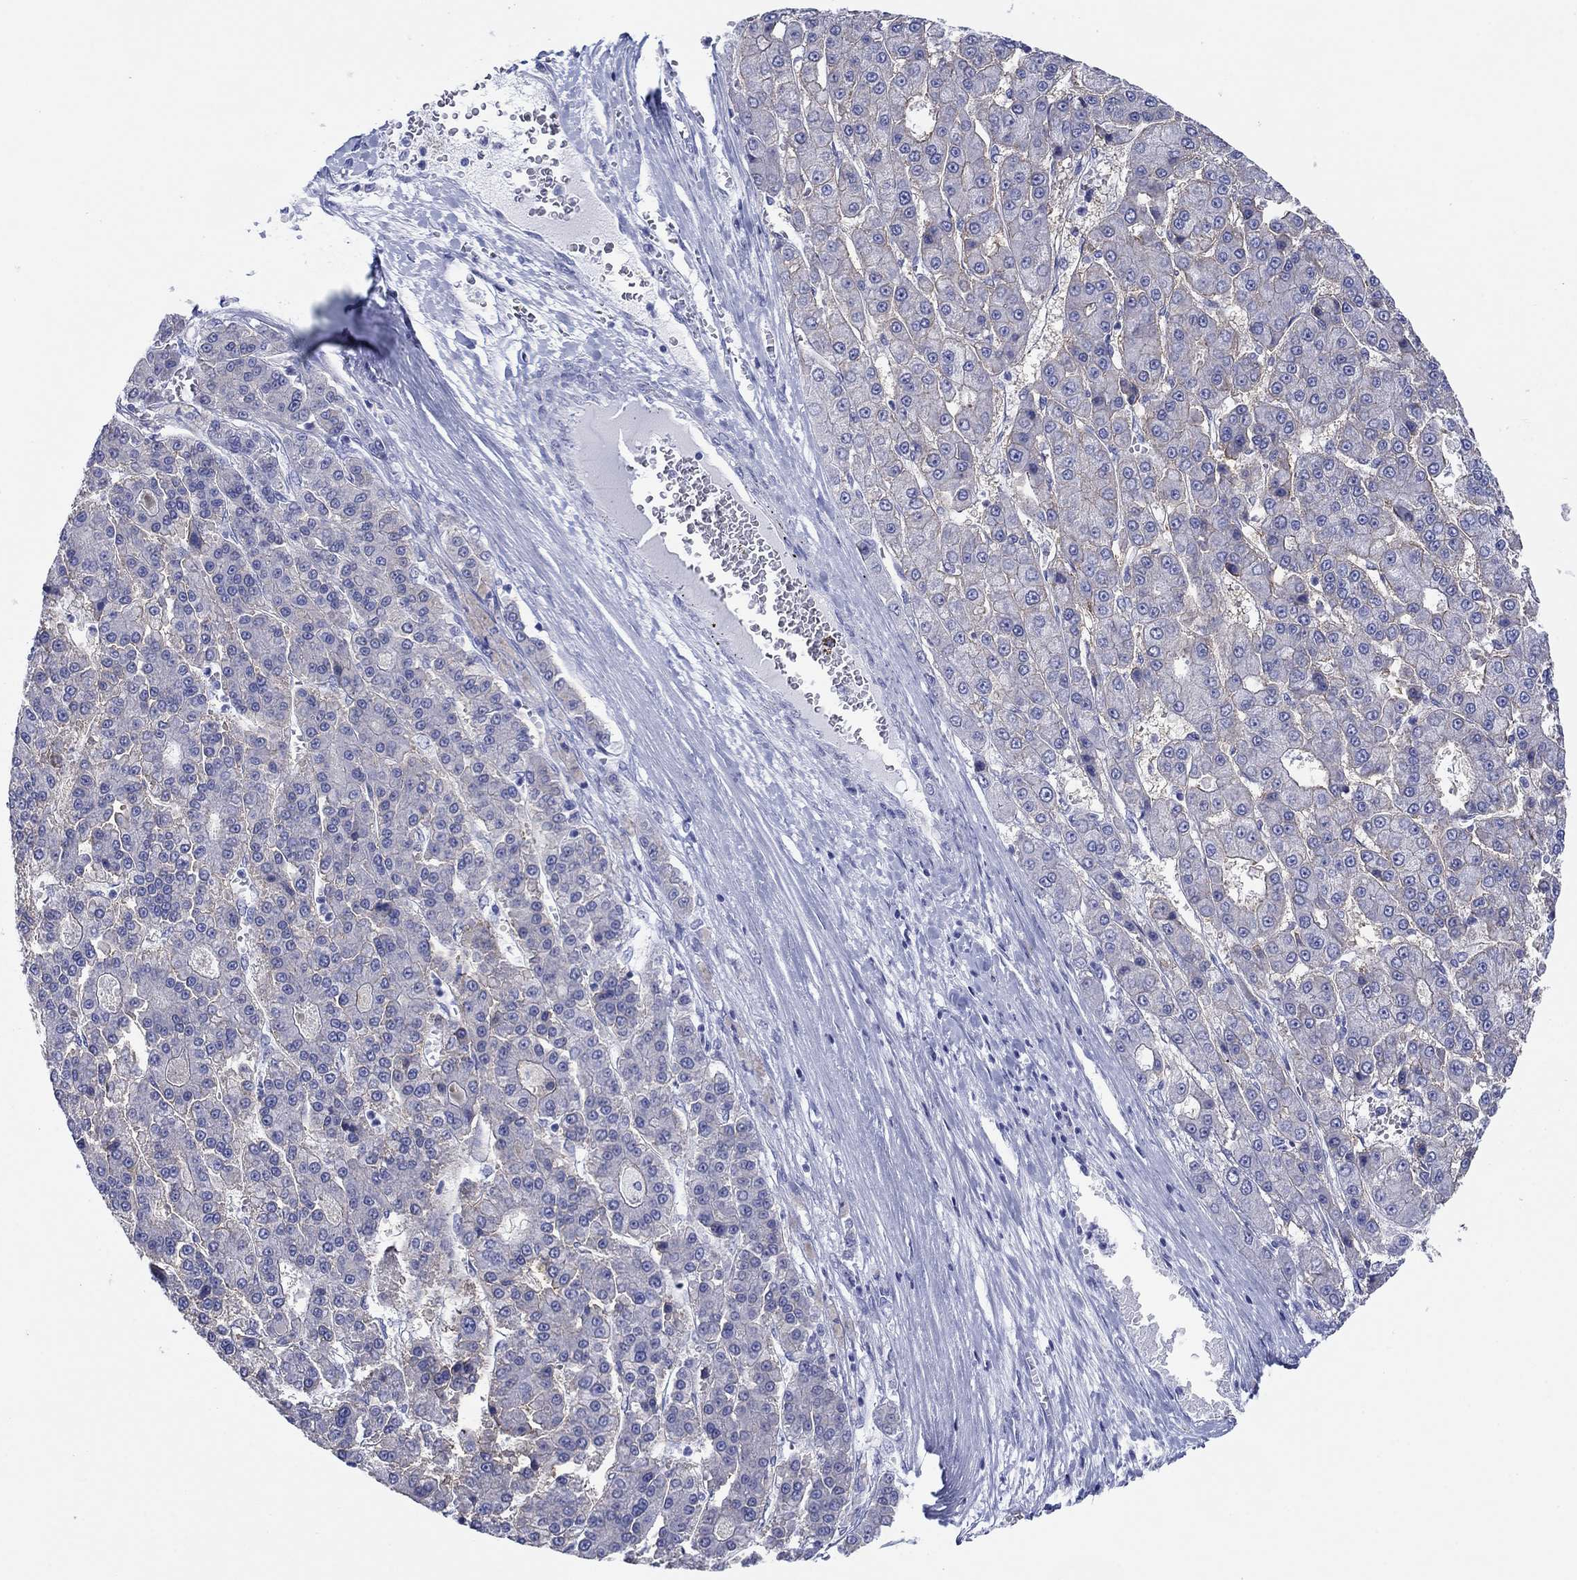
{"staining": {"intensity": "moderate", "quantity": "<25%", "location": "cytoplasmic/membranous"}, "tissue": "liver cancer", "cell_type": "Tumor cells", "image_type": "cancer", "snomed": [{"axis": "morphology", "description": "Carcinoma, Hepatocellular, NOS"}, {"axis": "topography", "description": "Liver"}], "caption": "A photomicrograph of hepatocellular carcinoma (liver) stained for a protein displays moderate cytoplasmic/membranous brown staining in tumor cells.", "gene": "ATP1B1", "patient": {"sex": "male", "age": 70}}